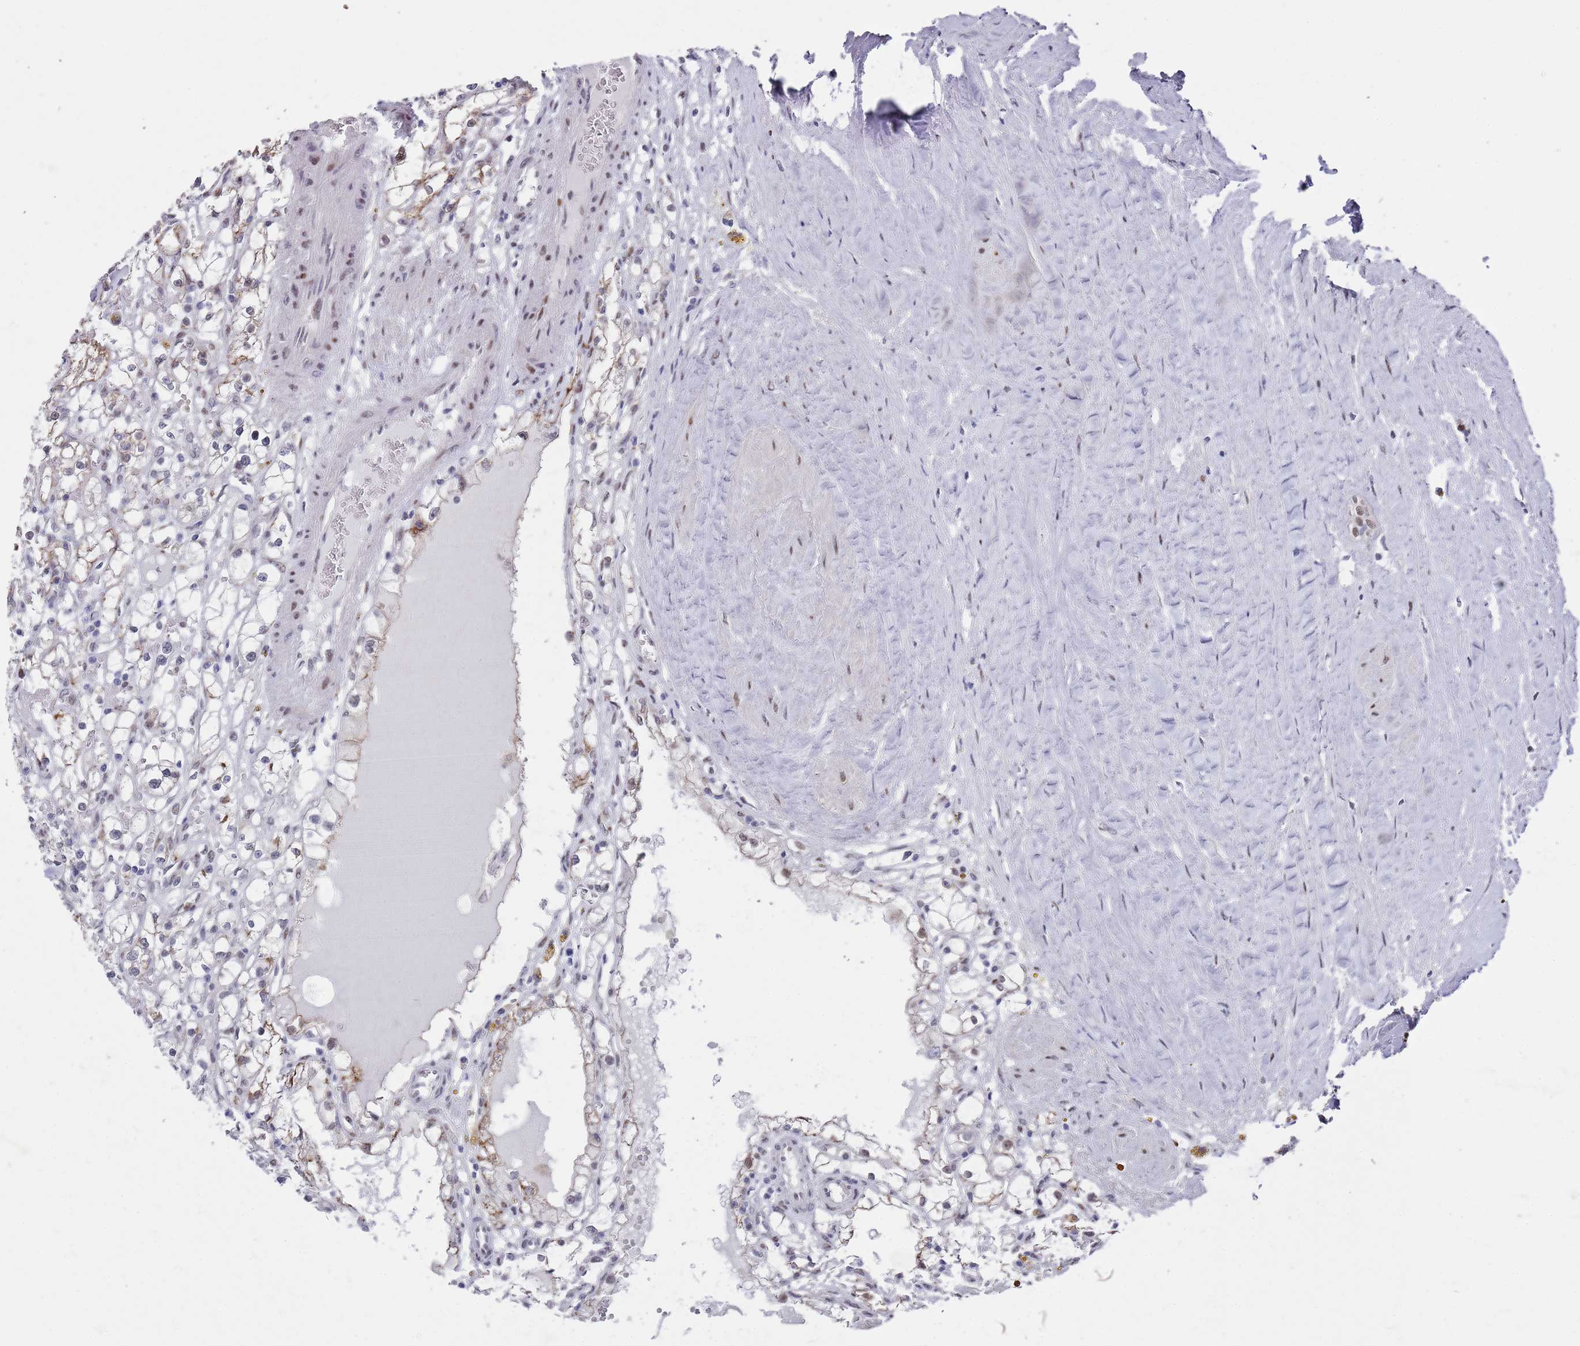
{"staining": {"intensity": "negative", "quantity": "none", "location": "none"}, "tissue": "renal cancer", "cell_type": "Tumor cells", "image_type": "cancer", "snomed": [{"axis": "morphology", "description": "Adenocarcinoma, NOS"}, {"axis": "topography", "description": "Kidney"}], "caption": "A micrograph of renal adenocarcinoma stained for a protein demonstrates no brown staining in tumor cells.", "gene": "COPS6", "patient": {"sex": "male", "age": 56}}